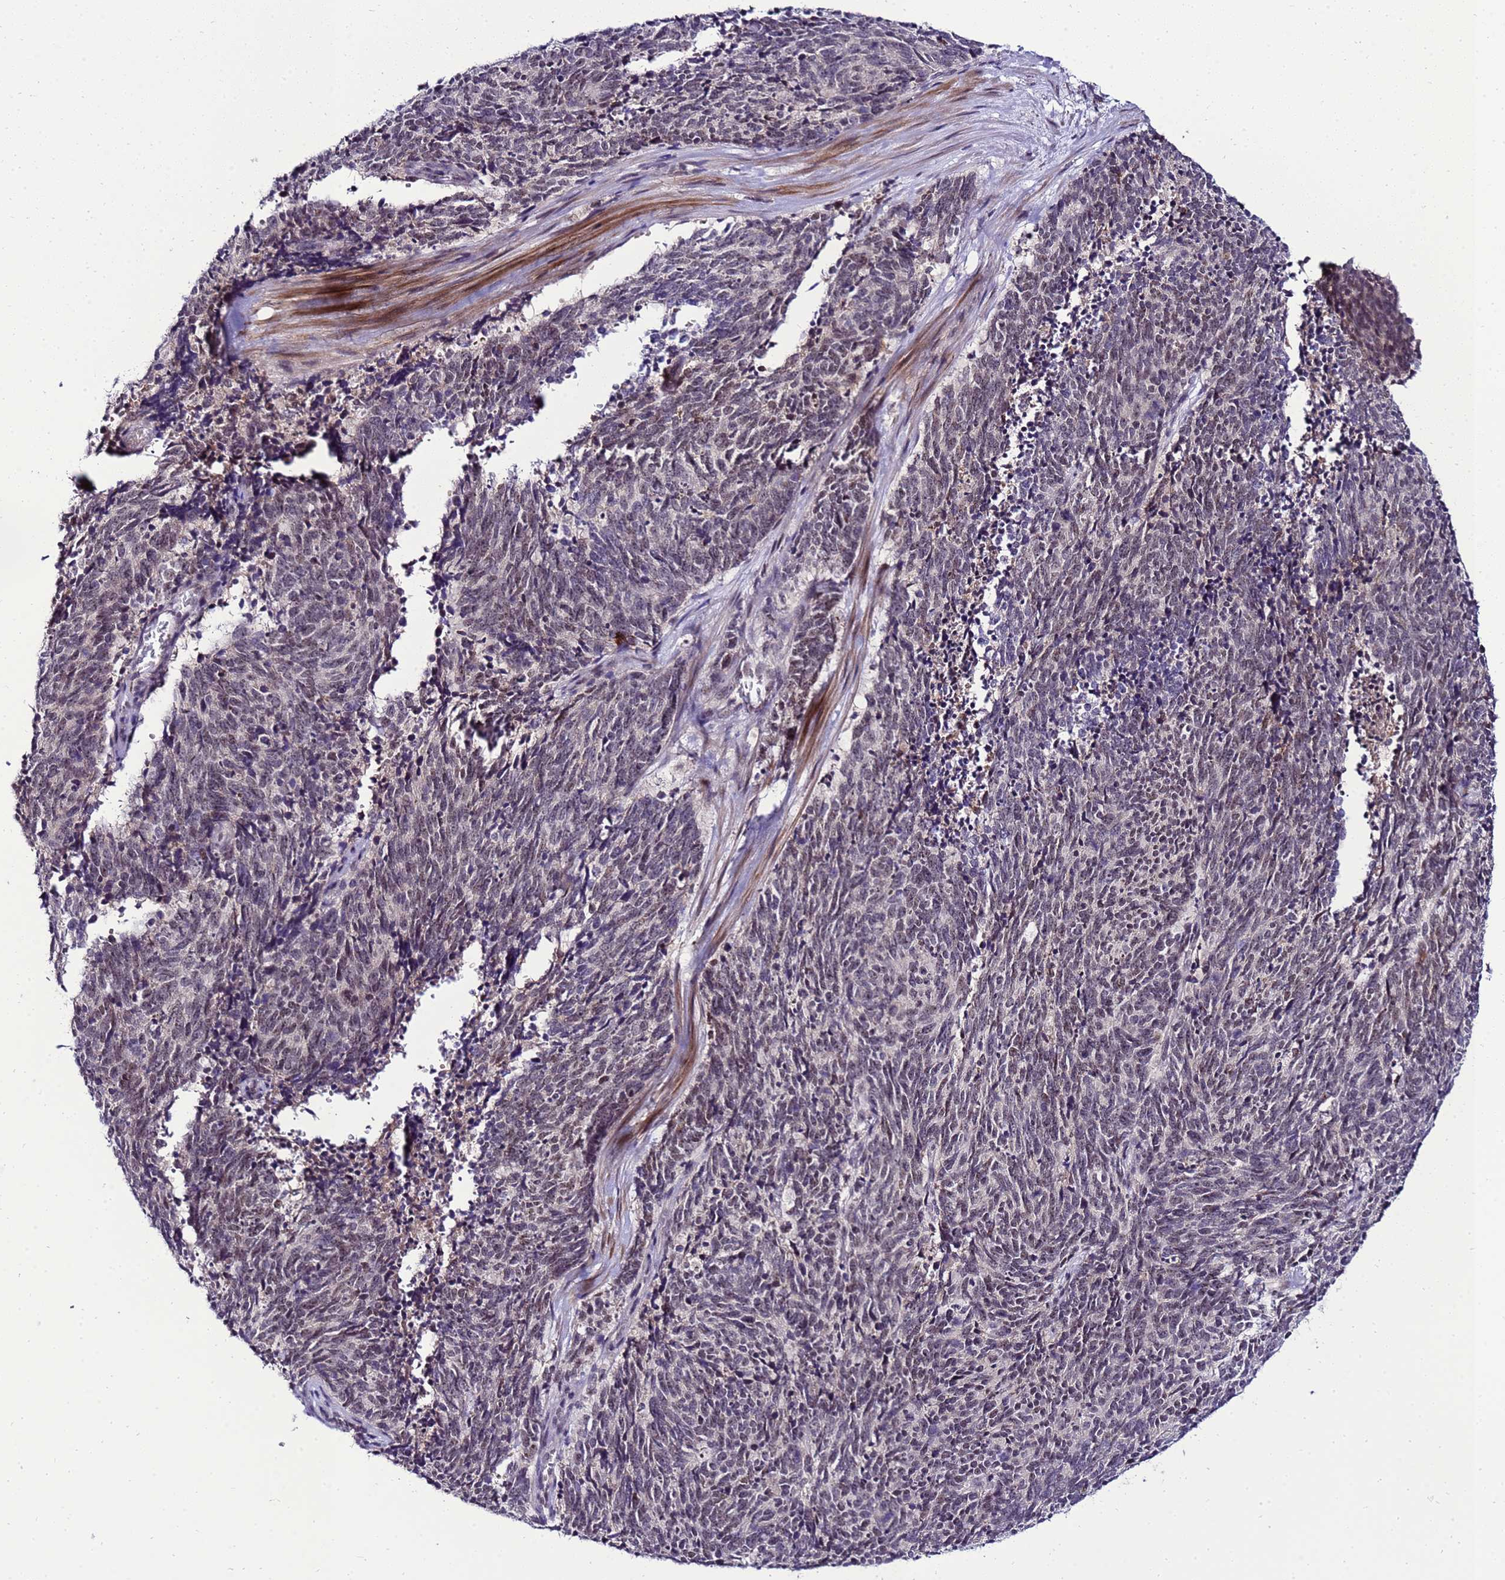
{"staining": {"intensity": "moderate", "quantity": "25%-75%", "location": "nuclear"}, "tissue": "cervical cancer", "cell_type": "Tumor cells", "image_type": "cancer", "snomed": [{"axis": "morphology", "description": "Squamous cell carcinoma, NOS"}, {"axis": "topography", "description": "Cervix"}], "caption": "DAB immunohistochemical staining of human squamous cell carcinoma (cervical) exhibits moderate nuclear protein staining in about 25%-75% of tumor cells.", "gene": "C19orf47", "patient": {"sex": "female", "age": 29}}